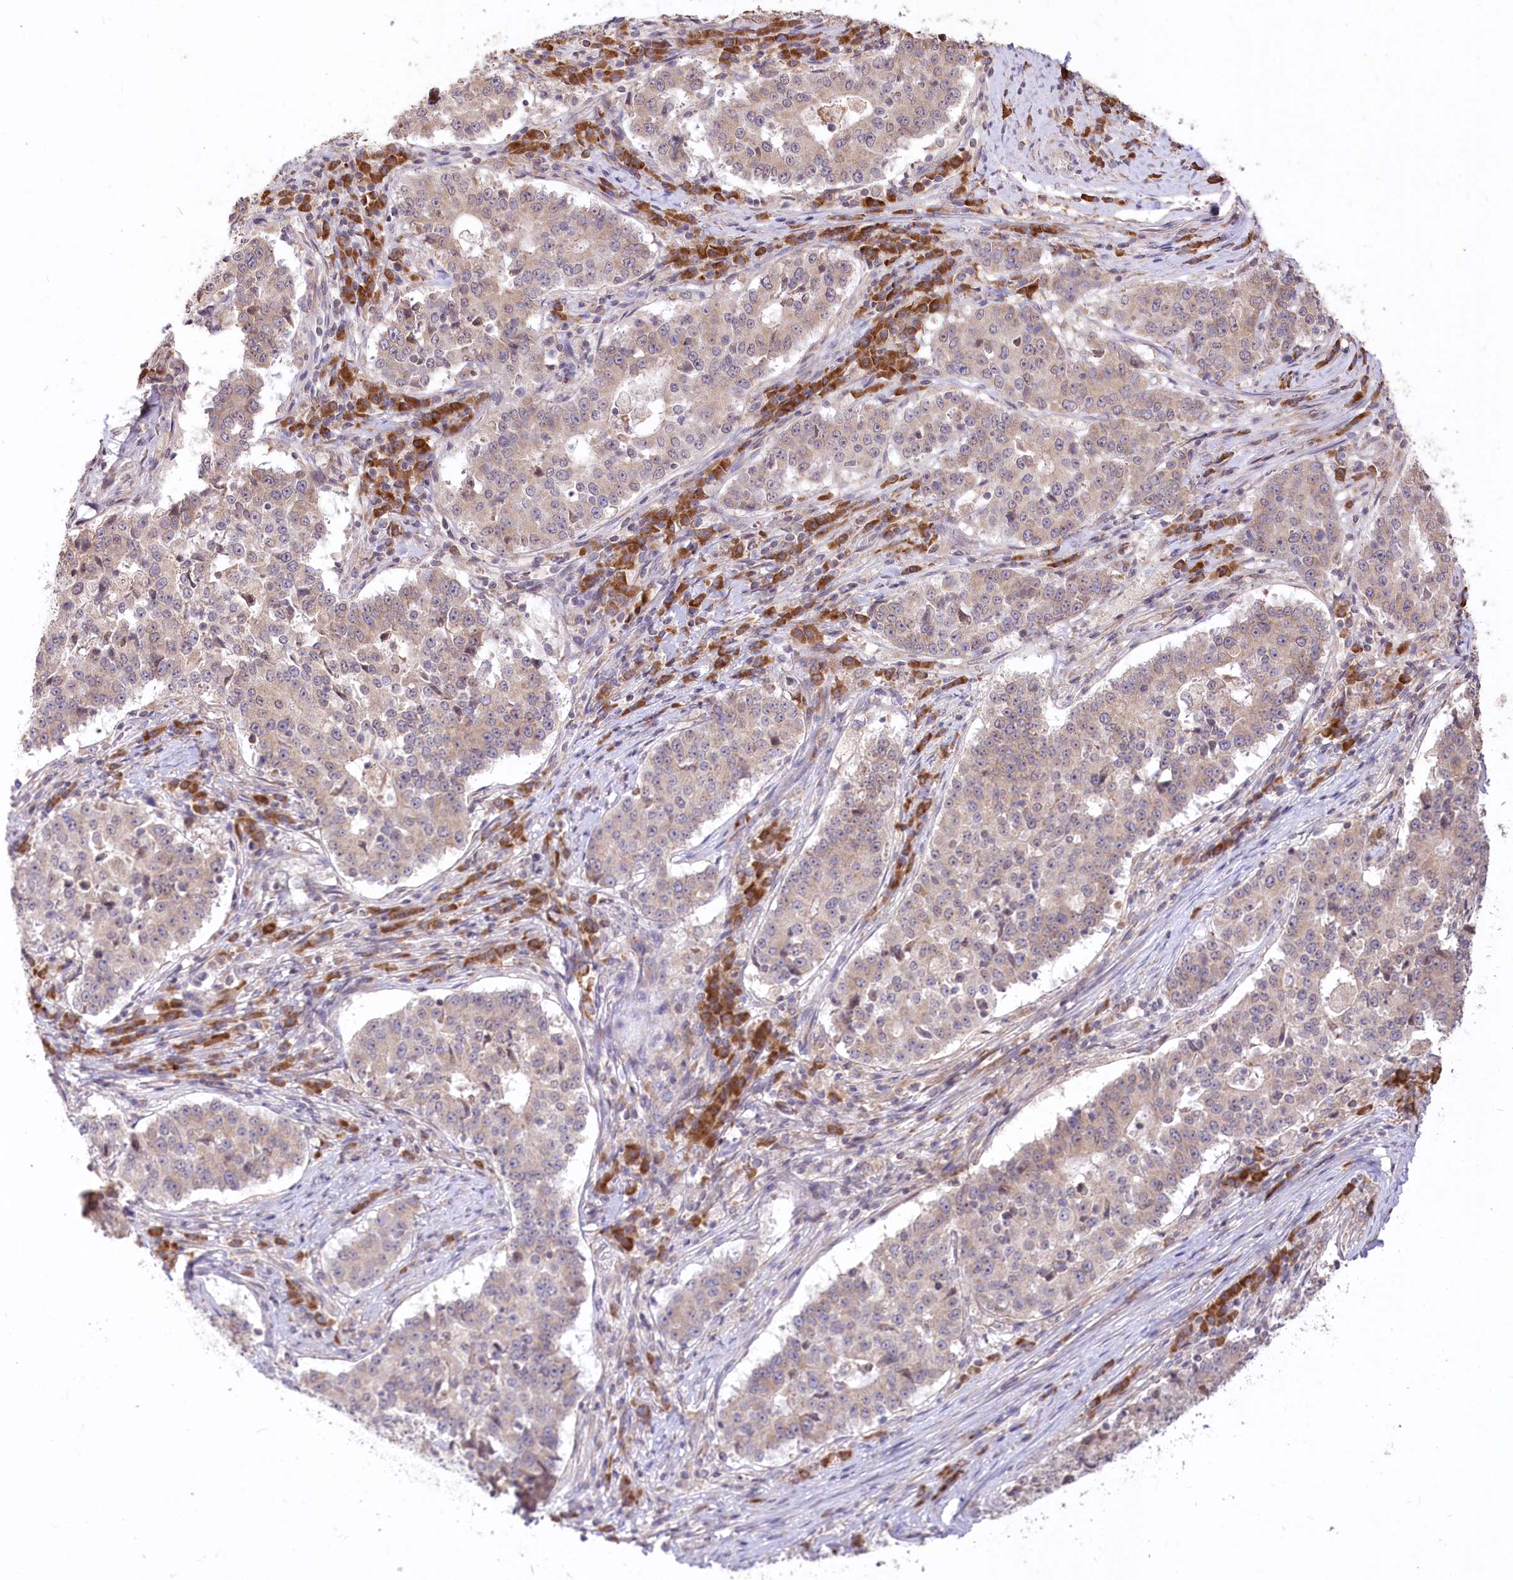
{"staining": {"intensity": "weak", "quantity": "25%-75%", "location": "cytoplasmic/membranous"}, "tissue": "stomach cancer", "cell_type": "Tumor cells", "image_type": "cancer", "snomed": [{"axis": "morphology", "description": "Adenocarcinoma, NOS"}, {"axis": "topography", "description": "Stomach"}], "caption": "The photomicrograph reveals immunohistochemical staining of stomach cancer (adenocarcinoma). There is weak cytoplasmic/membranous positivity is present in approximately 25%-75% of tumor cells.", "gene": "STT3B", "patient": {"sex": "male", "age": 59}}